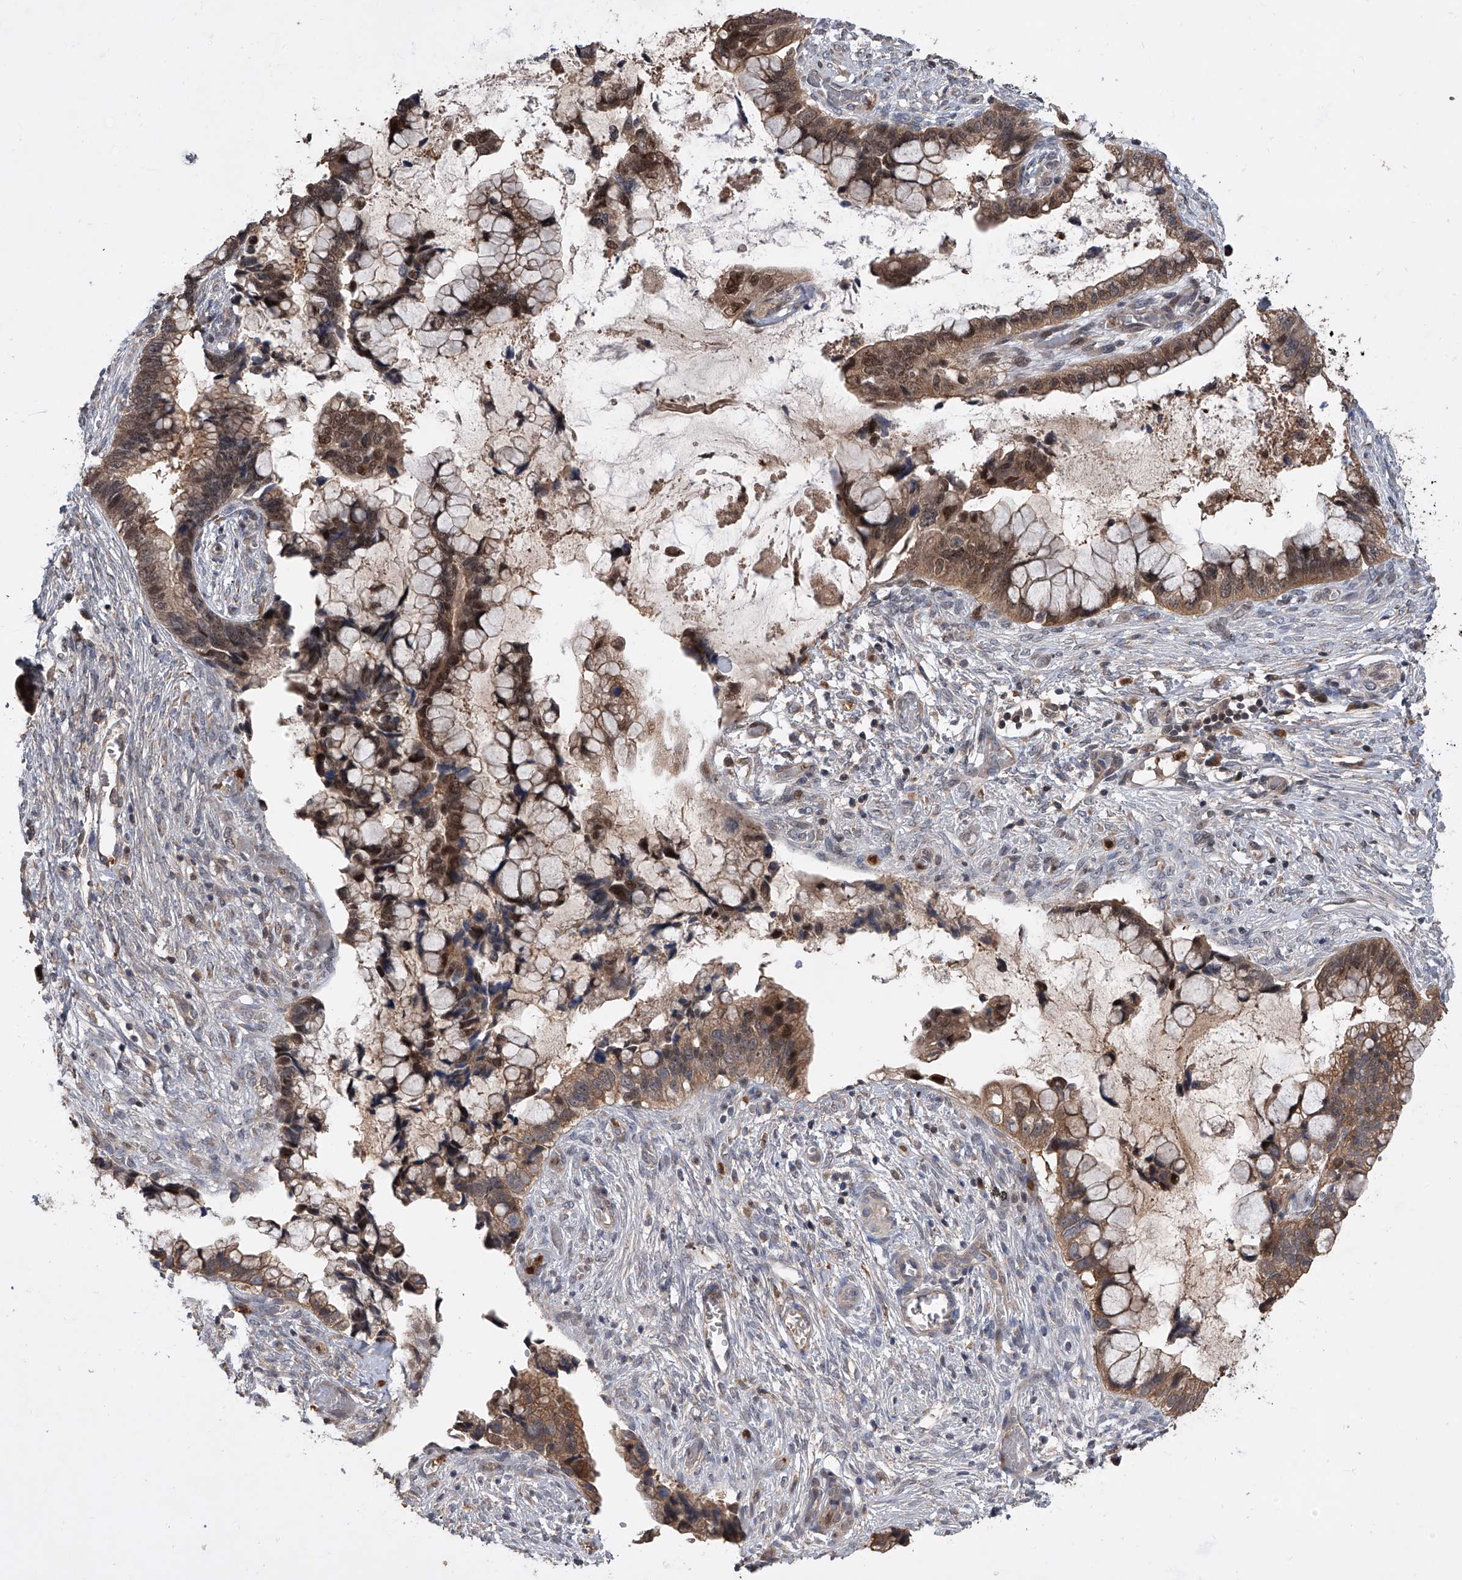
{"staining": {"intensity": "moderate", "quantity": ">75%", "location": "cytoplasmic/membranous,nuclear"}, "tissue": "cervical cancer", "cell_type": "Tumor cells", "image_type": "cancer", "snomed": [{"axis": "morphology", "description": "Adenocarcinoma, NOS"}, {"axis": "topography", "description": "Cervix"}], "caption": "A brown stain labels moderate cytoplasmic/membranous and nuclear staining of a protein in cervical adenocarcinoma tumor cells.", "gene": "BHLHE23", "patient": {"sex": "female", "age": 44}}